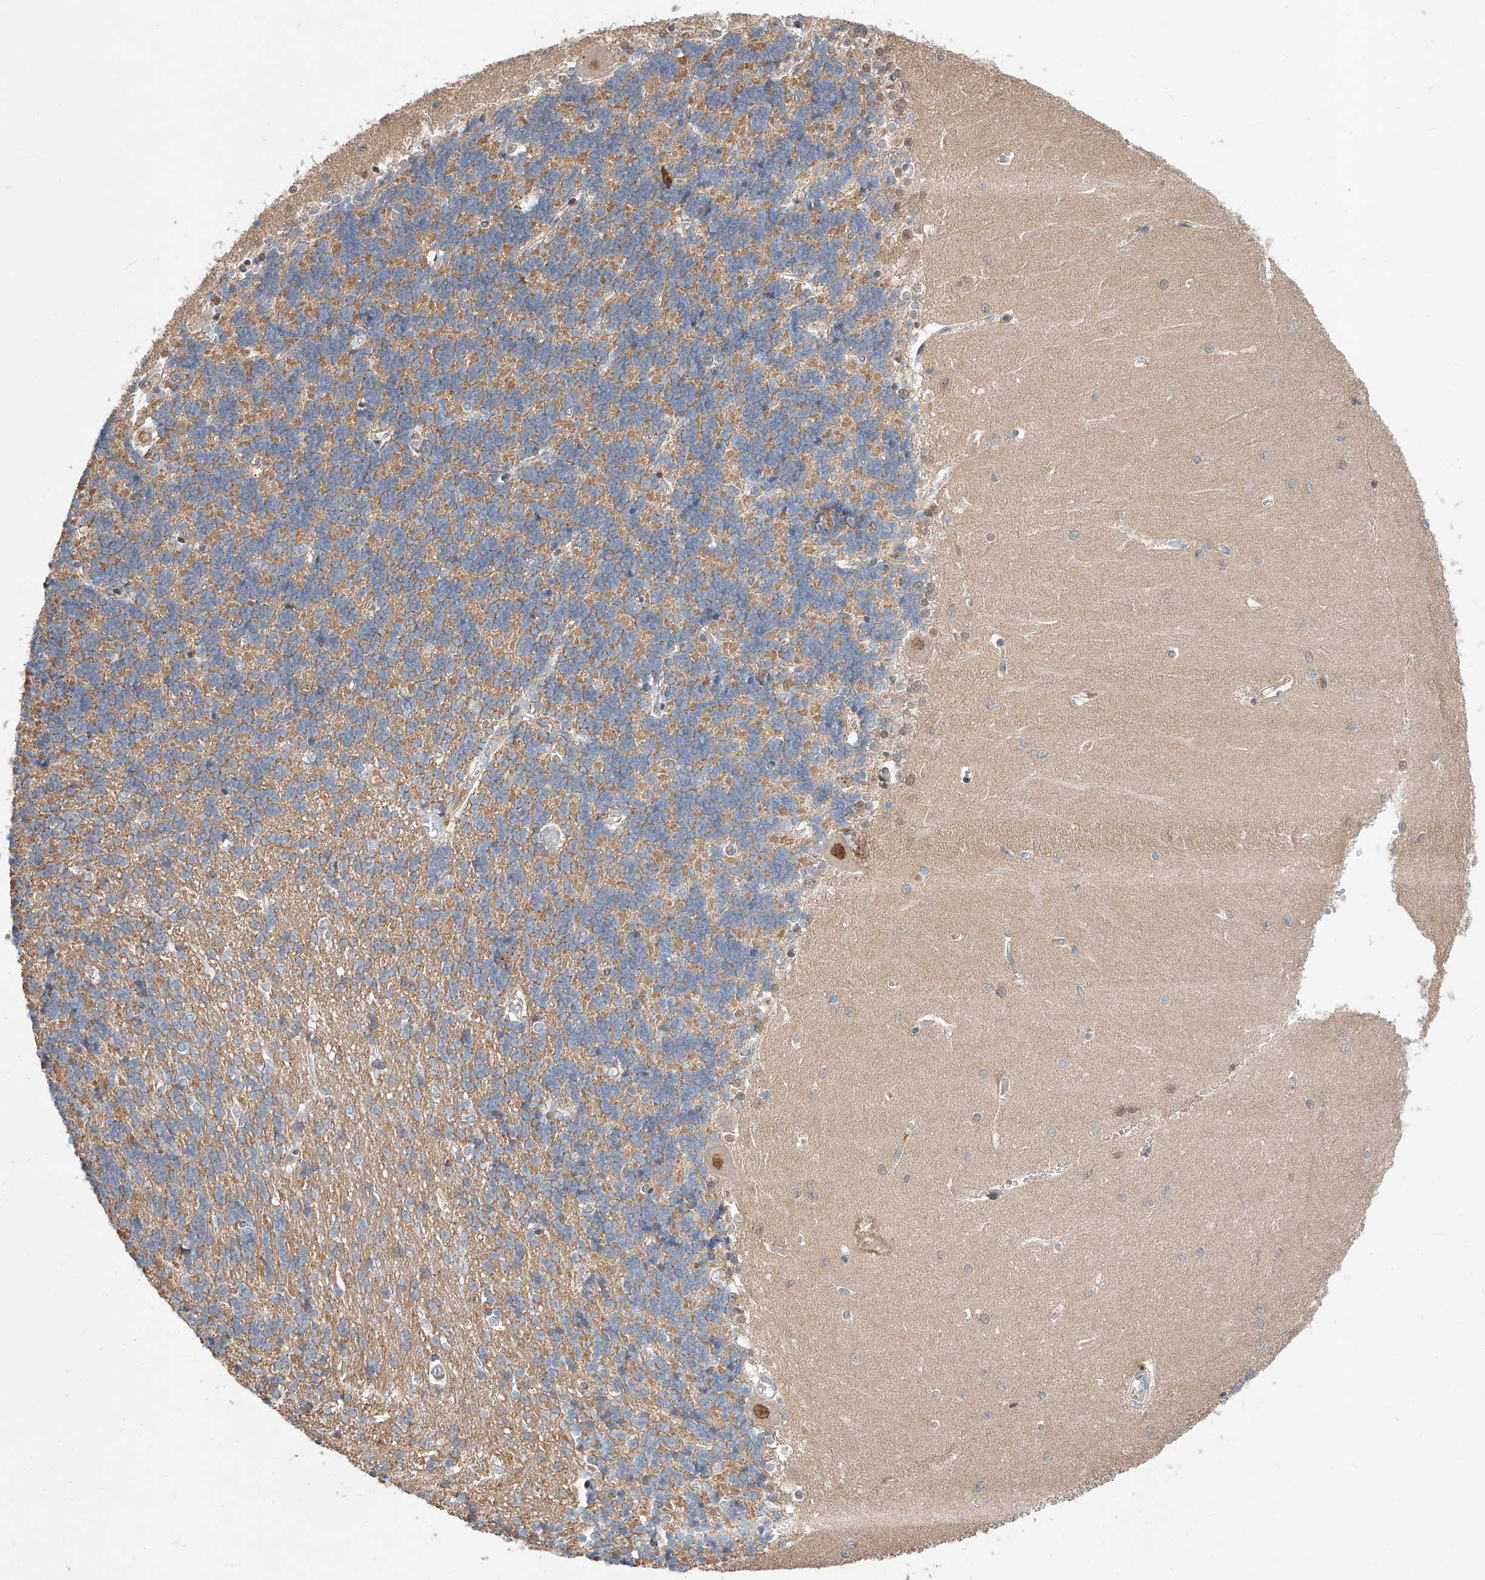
{"staining": {"intensity": "moderate", "quantity": "25%-75%", "location": "cytoplasmic/membranous"}, "tissue": "cerebellum", "cell_type": "Cells in granular layer", "image_type": "normal", "snomed": [{"axis": "morphology", "description": "Normal tissue, NOS"}, {"axis": "topography", "description": "Cerebellum"}], "caption": "Immunohistochemical staining of unremarkable cerebellum displays moderate cytoplasmic/membranous protein expression in approximately 25%-75% of cells in granular layer. Using DAB (3,3'-diaminobenzidine) (brown) and hematoxylin (blue) stains, captured at high magnification using brightfield microscopy.", "gene": "DIRAS3", "patient": {"sex": "male", "age": 37}}